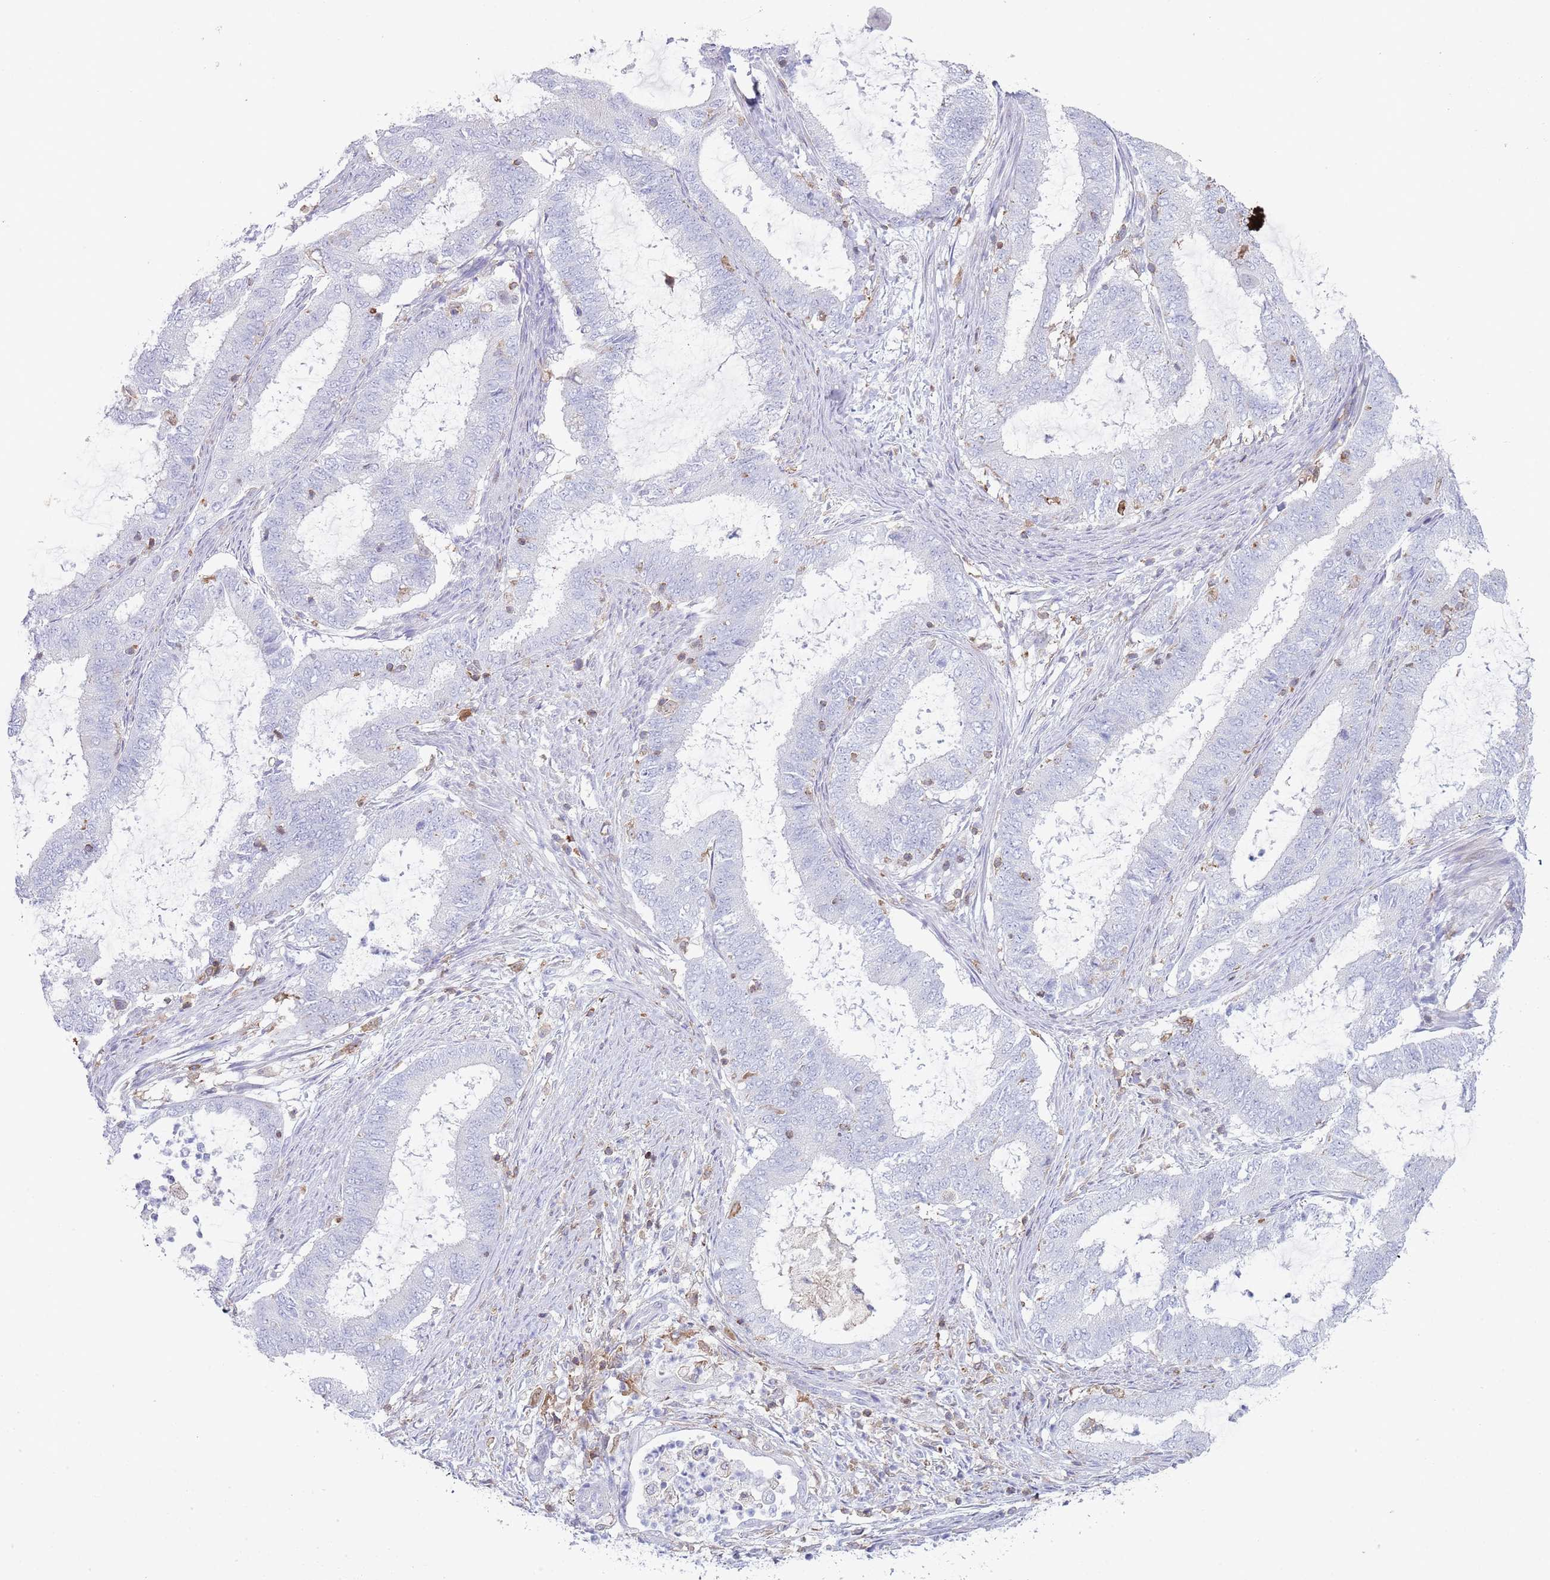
{"staining": {"intensity": "negative", "quantity": "none", "location": "none"}, "tissue": "endometrial cancer", "cell_type": "Tumor cells", "image_type": "cancer", "snomed": [{"axis": "morphology", "description": "Adenocarcinoma, NOS"}, {"axis": "topography", "description": "Endometrium"}], "caption": "Photomicrograph shows no protein positivity in tumor cells of endometrial cancer tissue. (DAB immunohistochemistry visualized using brightfield microscopy, high magnification).", "gene": "LPXN", "patient": {"sex": "female", "age": 51}}